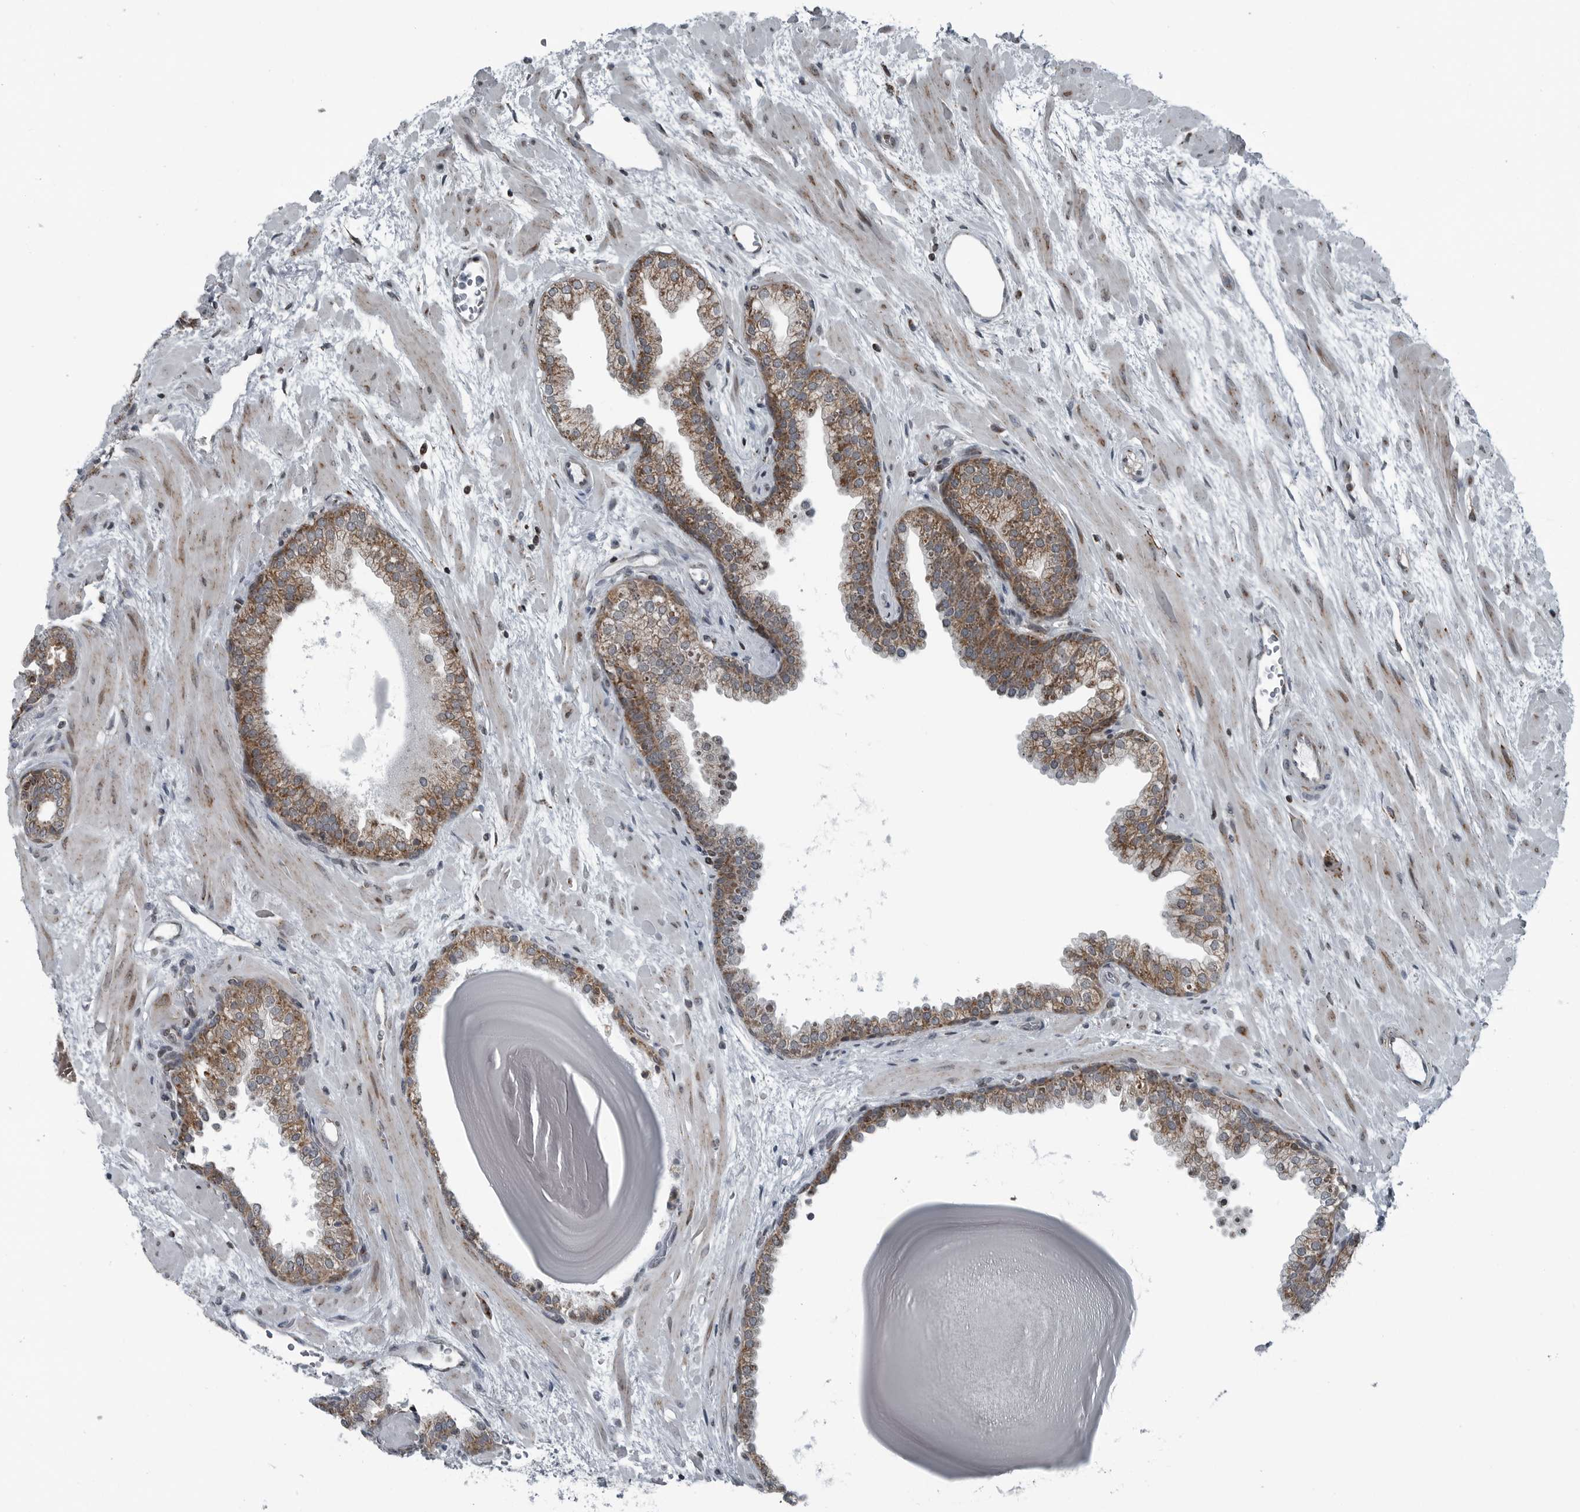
{"staining": {"intensity": "moderate", "quantity": "25%-75%", "location": "cytoplasmic/membranous"}, "tissue": "prostate", "cell_type": "Glandular cells", "image_type": "normal", "snomed": [{"axis": "morphology", "description": "Normal tissue, NOS"}, {"axis": "topography", "description": "Prostate"}], "caption": "Prostate stained with a brown dye shows moderate cytoplasmic/membranous positive expression in about 25%-75% of glandular cells.", "gene": "GAK", "patient": {"sex": "male", "age": 48}}